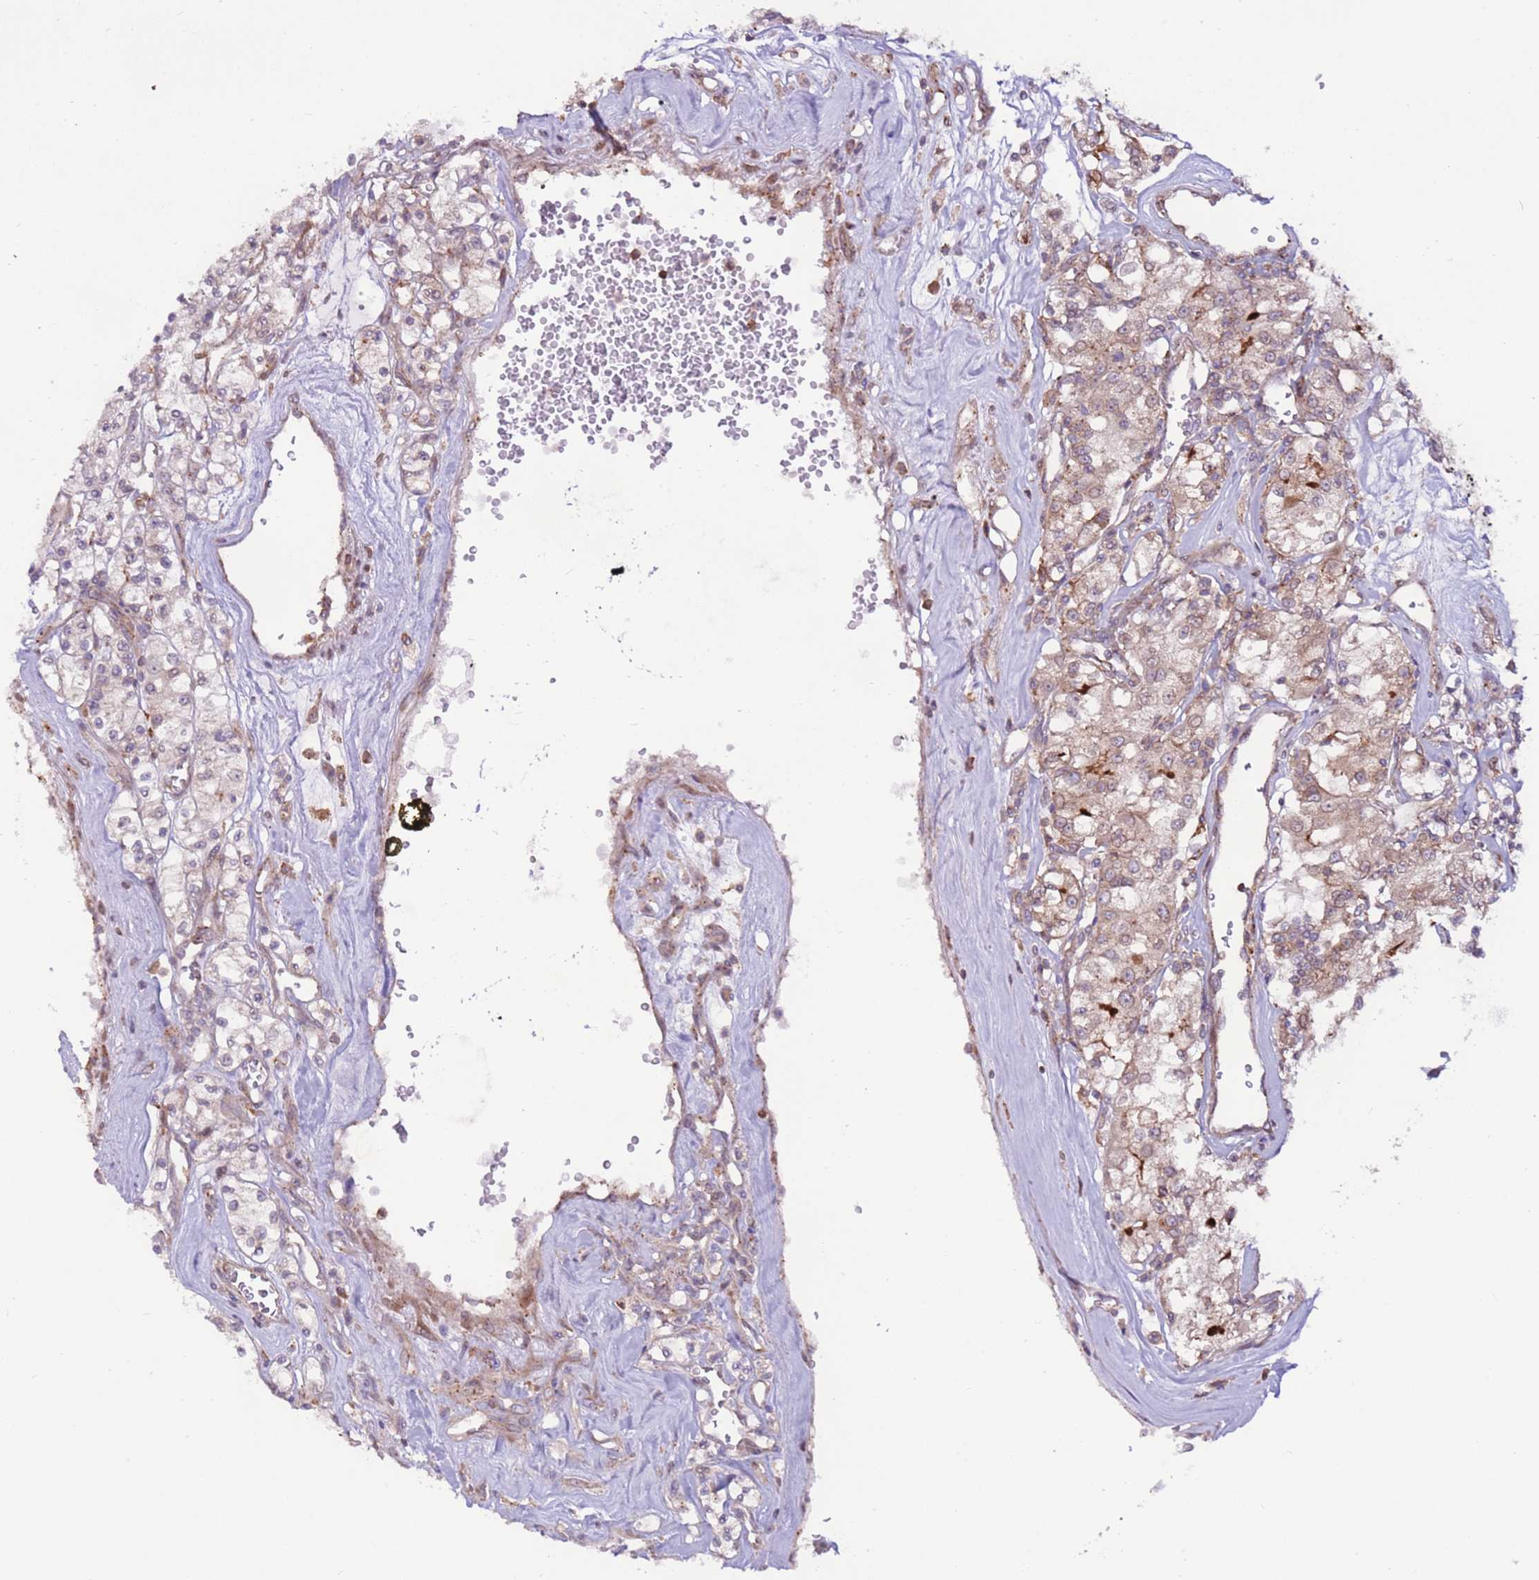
{"staining": {"intensity": "weak", "quantity": ">75%", "location": "cytoplasmic/membranous"}, "tissue": "renal cancer", "cell_type": "Tumor cells", "image_type": "cancer", "snomed": [{"axis": "morphology", "description": "Adenocarcinoma, NOS"}, {"axis": "topography", "description": "Kidney"}], "caption": "DAB (3,3'-diaminobenzidine) immunohistochemical staining of human renal cancer displays weak cytoplasmic/membranous protein positivity in about >75% of tumor cells.", "gene": "DDX19B", "patient": {"sex": "female", "age": 59}}